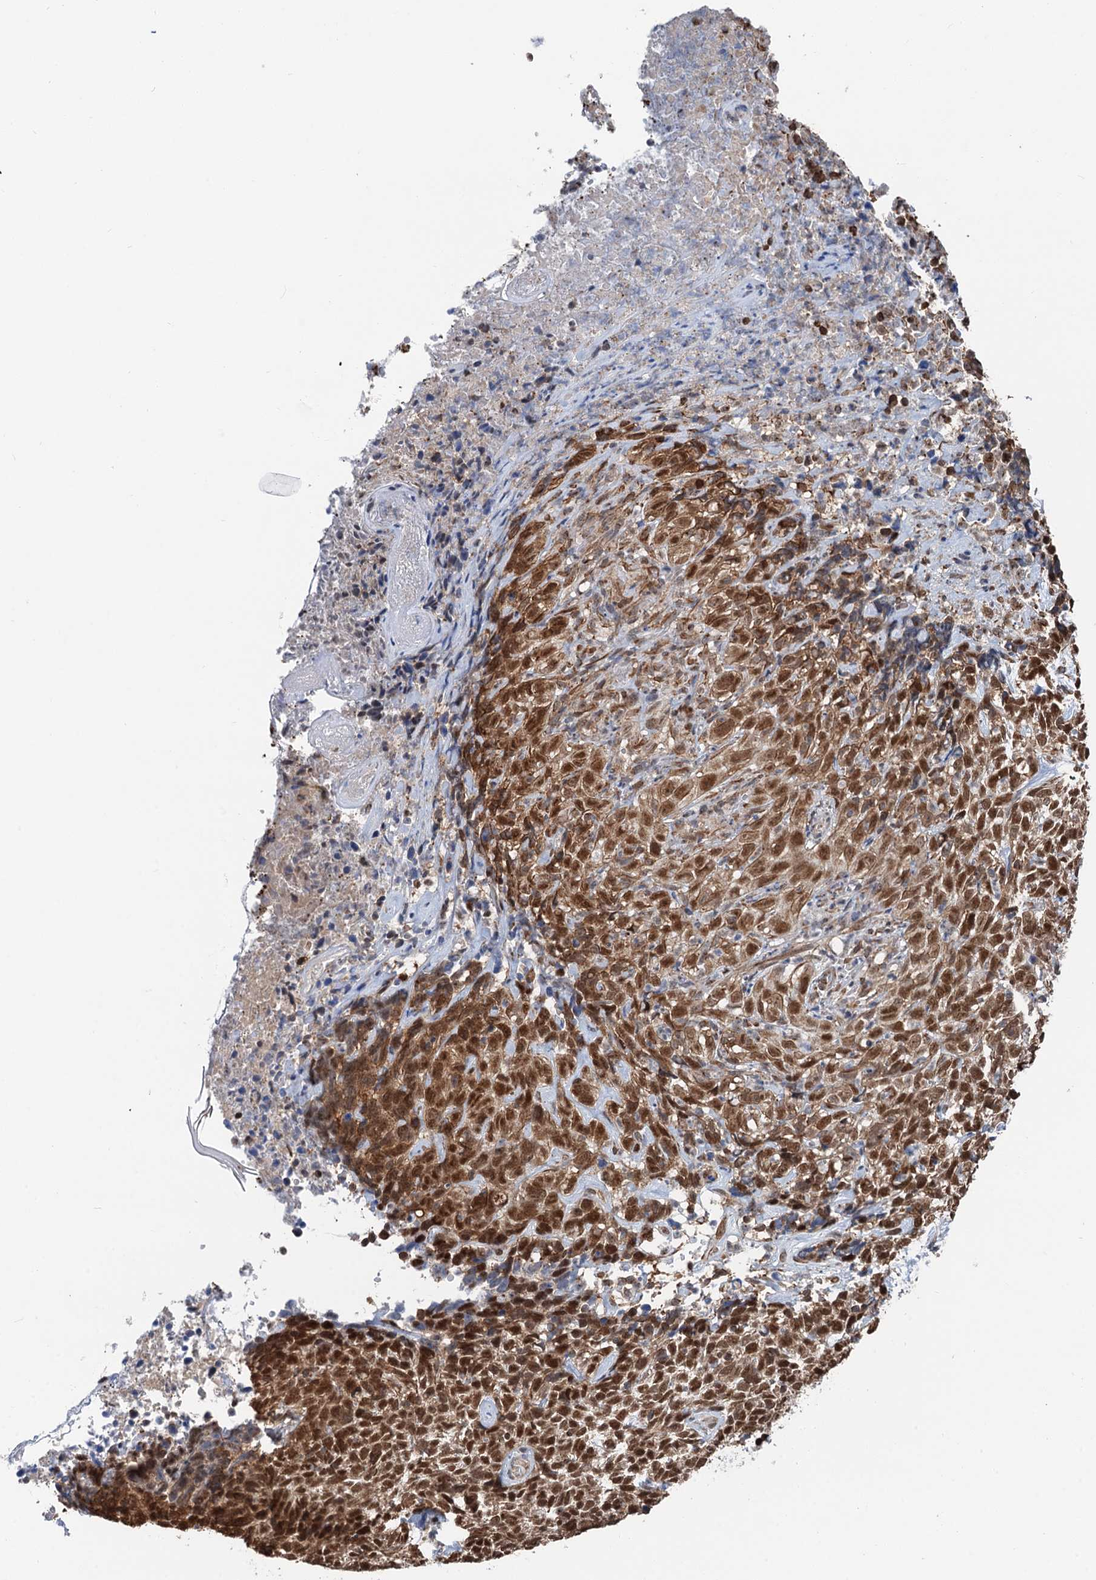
{"staining": {"intensity": "strong", "quantity": ">75%", "location": "nuclear"}, "tissue": "skin cancer", "cell_type": "Tumor cells", "image_type": "cancer", "snomed": [{"axis": "morphology", "description": "Basal cell carcinoma"}, {"axis": "topography", "description": "Skin"}], "caption": "There is high levels of strong nuclear staining in tumor cells of skin cancer (basal cell carcinoma), as demonstrated by immunohistochemical staining (brown color).", "gene": "CFDP1", "patient": {"sex": "female", "age": 84}}